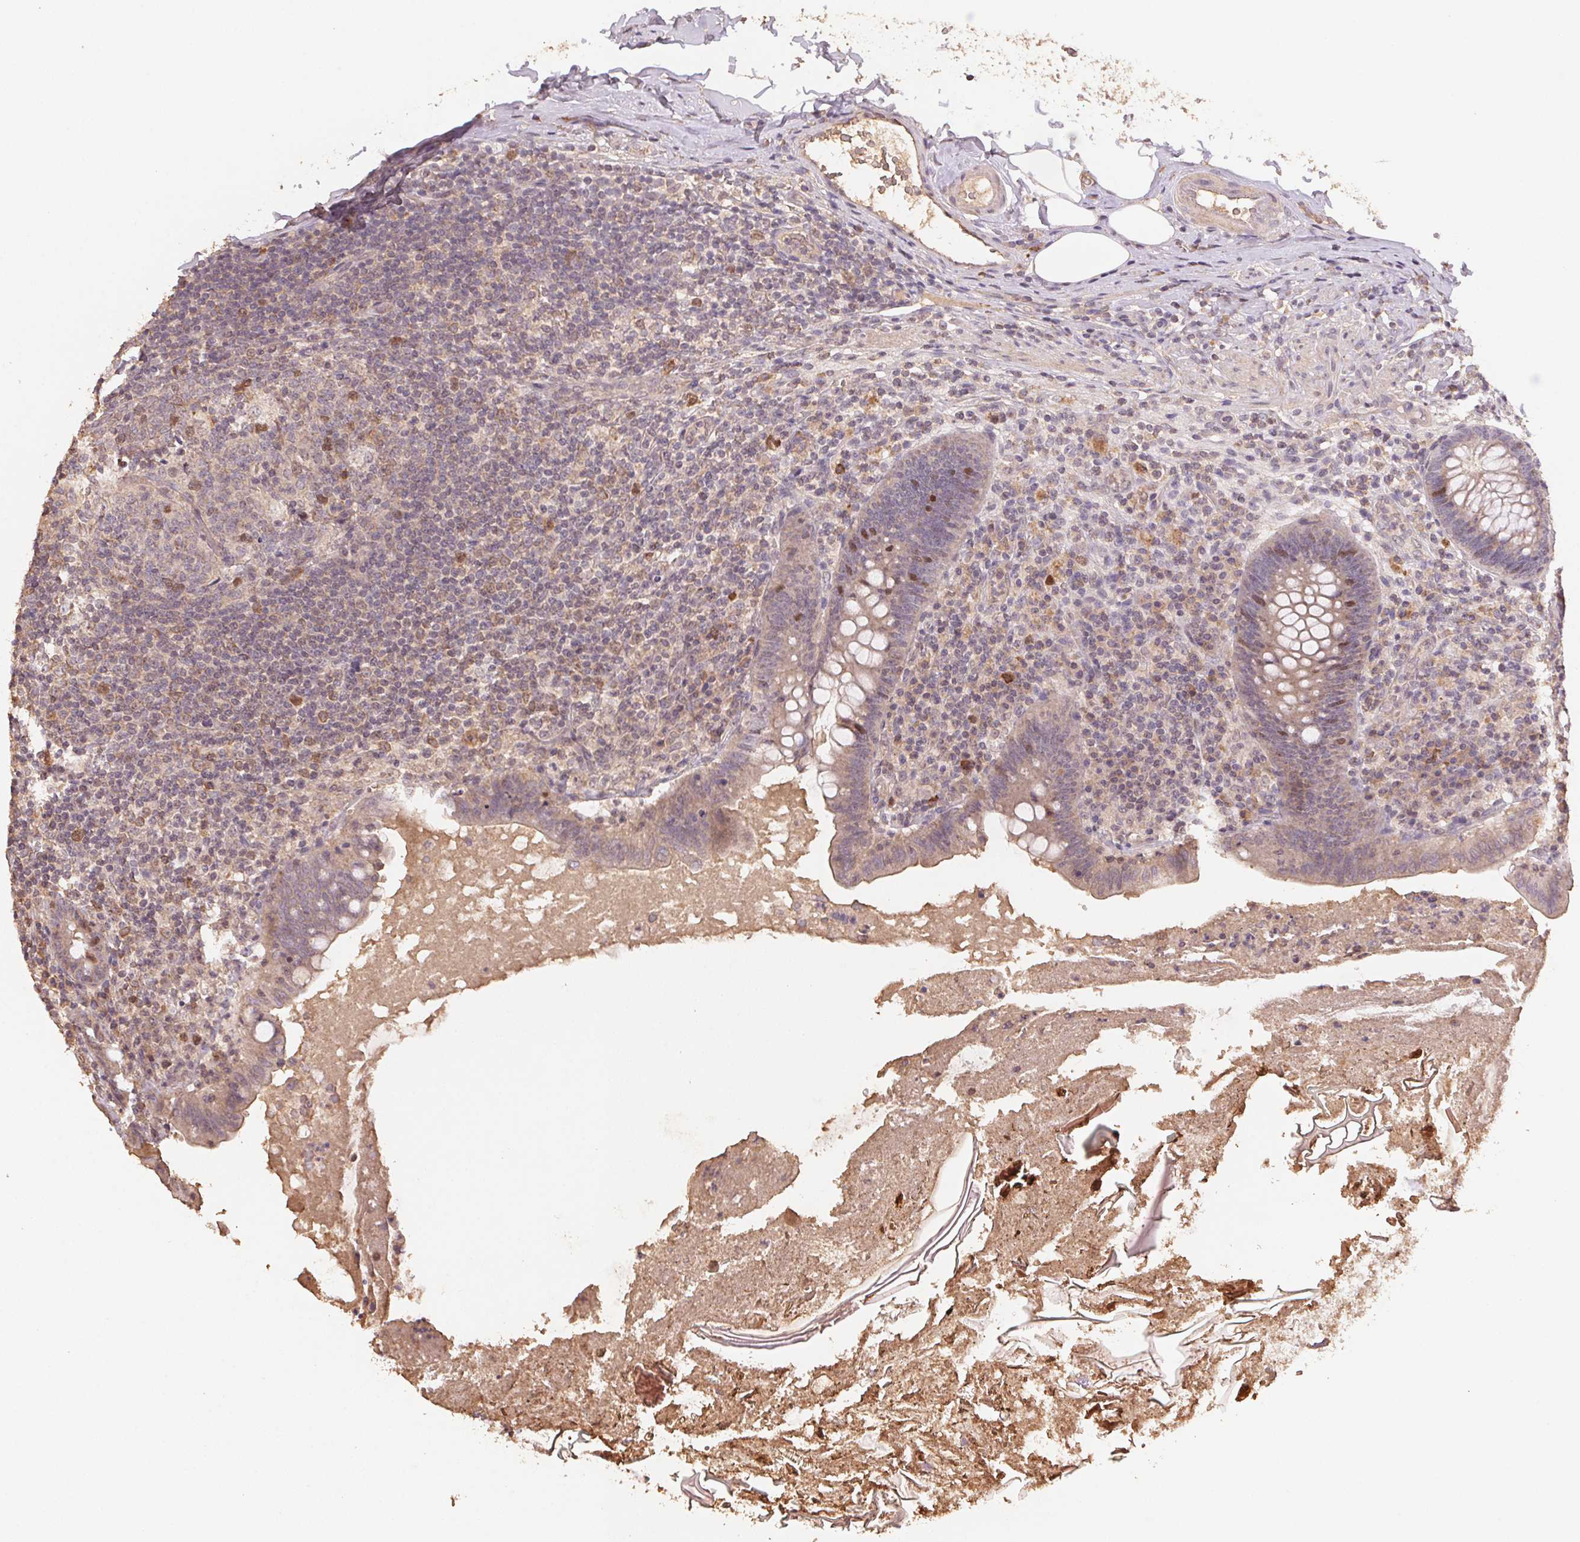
{"staining": {"intensity": "strong", "quantity": "<25%", "location": "nuclear"}, "tissue": "appendix", "cell_type": "Glandular cells", "image_type": "normal", "snomed": [{"axis": "morphology", "description": "Normal tissue, NOS"}, {"axis": "topography", "description": "Appendix"}], "caption": "A high-resolution image shows immunohistochemistry staining of benign appendix, which reveals strong nuclear staining in approximately <25% of glandular cells.", "gene": "CENPF", "patient": {"sex": "male", "age": 47}}